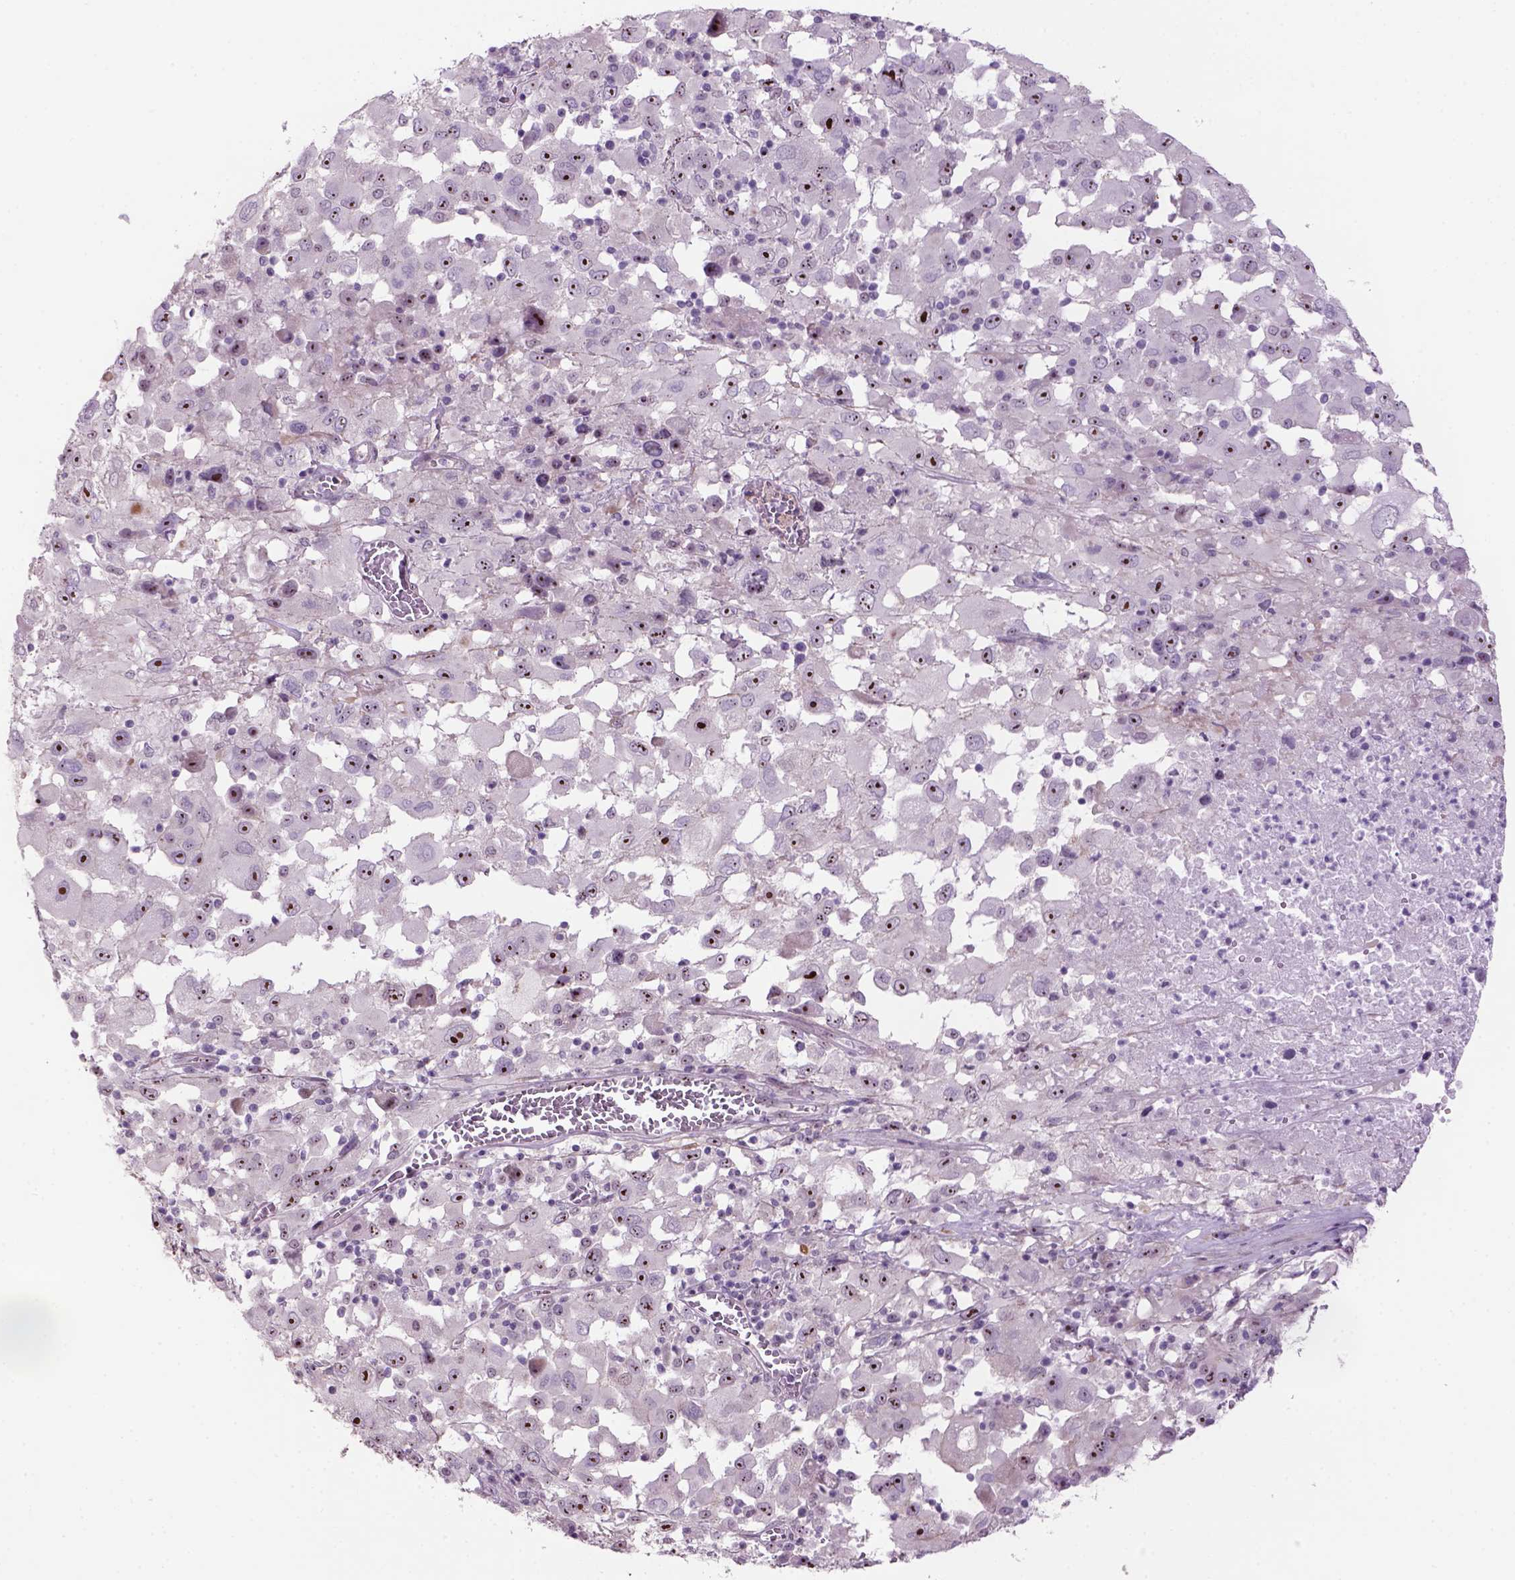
{"staining": {"intensity": "strong", "quantity": ">75%", "location": "nuclear"}, "tissue": "melanoma", "cell_type": "Tumor cells", "image_type": "cancer", "snomed": [{"axis": "morphology", "description": "Malignant melanoma, Metastatic site"}, {"axis": "topography", "description": "Soft tissue"}], "caption": "IHC micrograph of neoplastic tissue: human melanoma stained using immunohistochemistry displays high levels of strong protein expression localized specifically in the nuclear of tumor cells, appearing as a nuclear brown color.", "gene": "RRS1", "patient": {"sex": "male", "age": 50}}